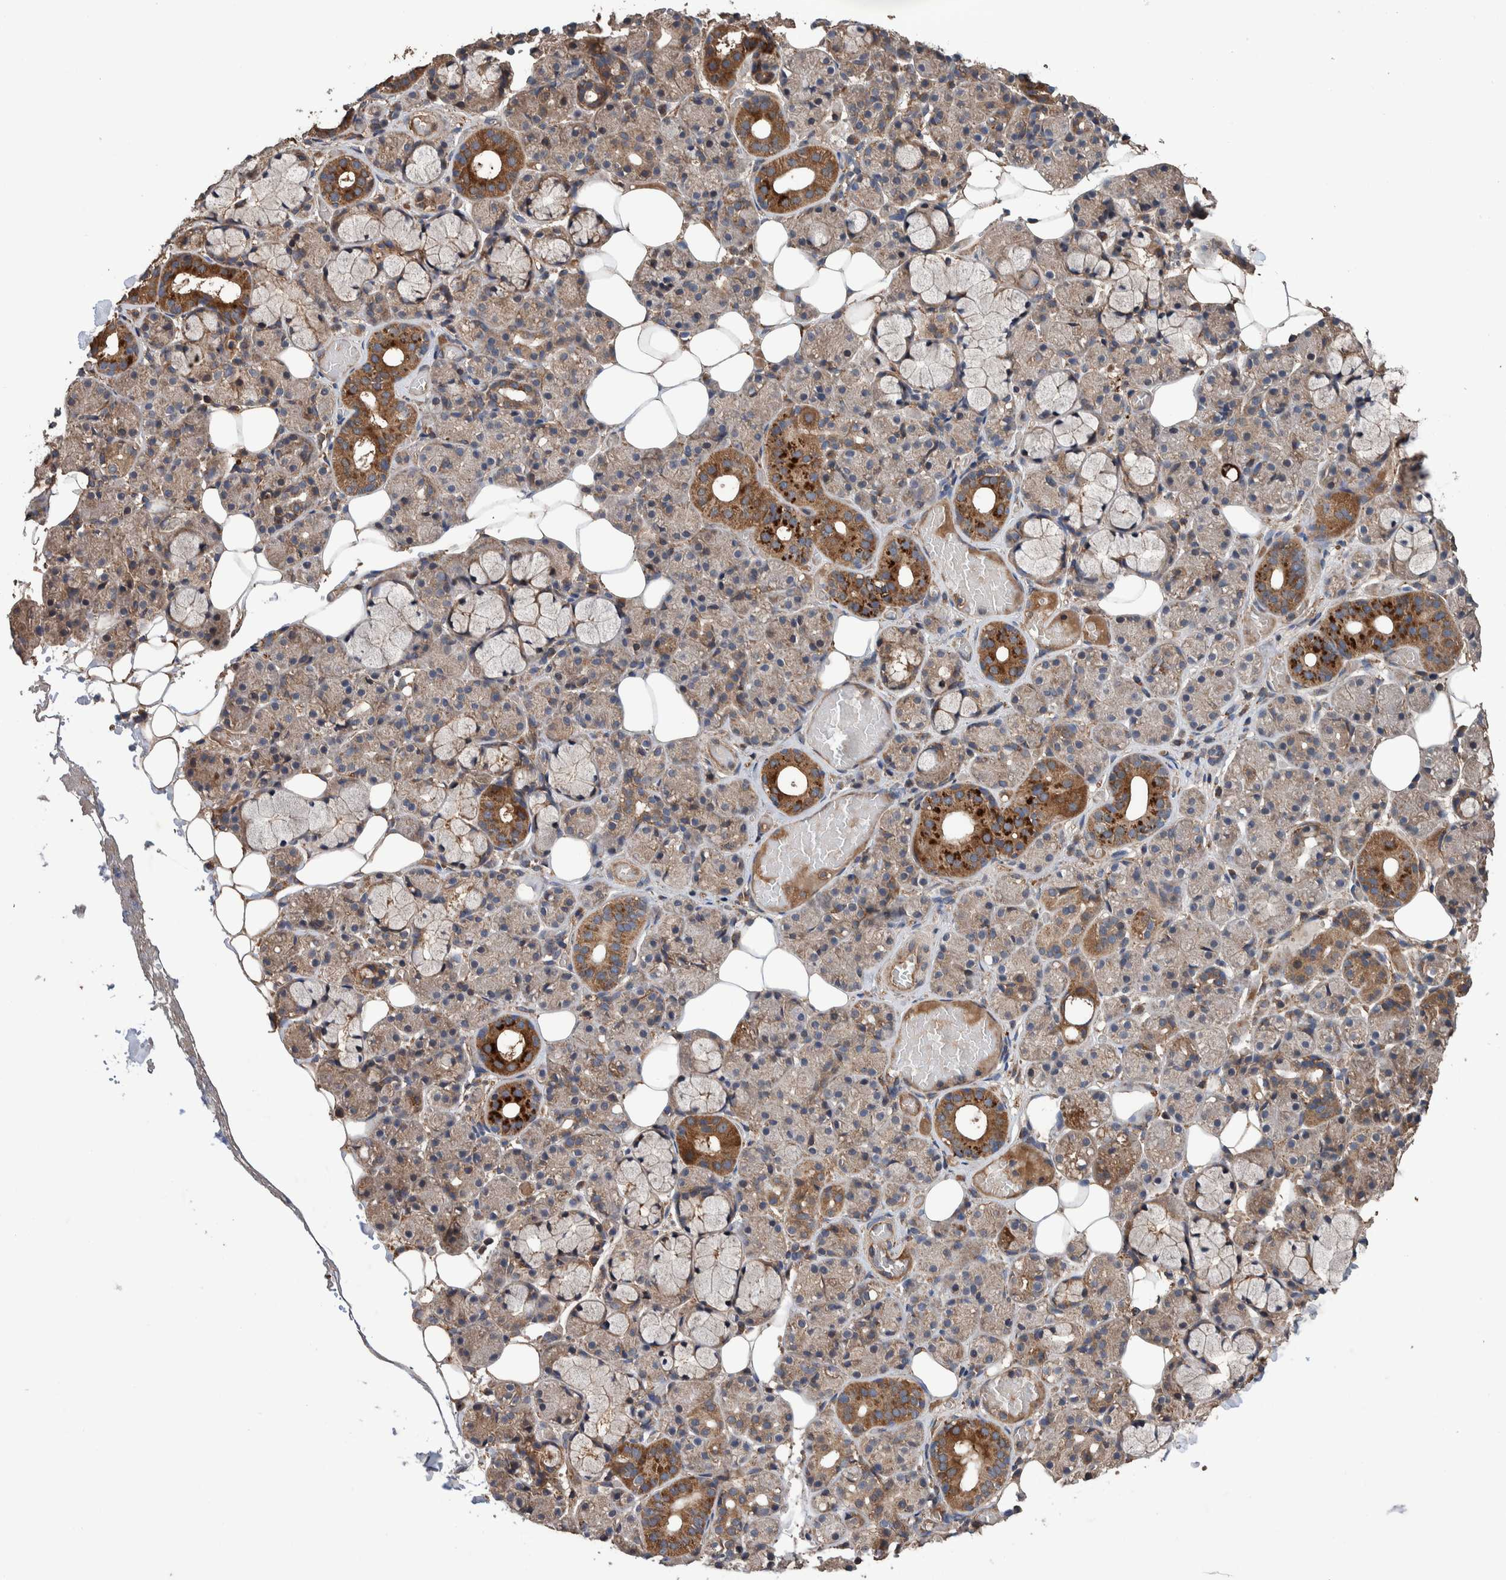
{"staining": {"intensity": "strong", "quantity": "<25%", "location": "cytoplasmic/membranous"}, "tissue": "salivary gland", "cell_type": "Glandular cells", "image_type": "normal", "snomed": [{"axis": "morphology", "description": "Normal tissue, NOS"}, {"axis": "topography", "description": "Salivary gland"}], "caption": "IHC photomicrograph of normal human salivary gland stained for a protein (brown), which displays medium levels of strong cytoplasmic/membranous positivity in approximately <25% of glandular cells.", "gene": "ENSG00000251537", "patient": {"sex": "male", "age": 63}}